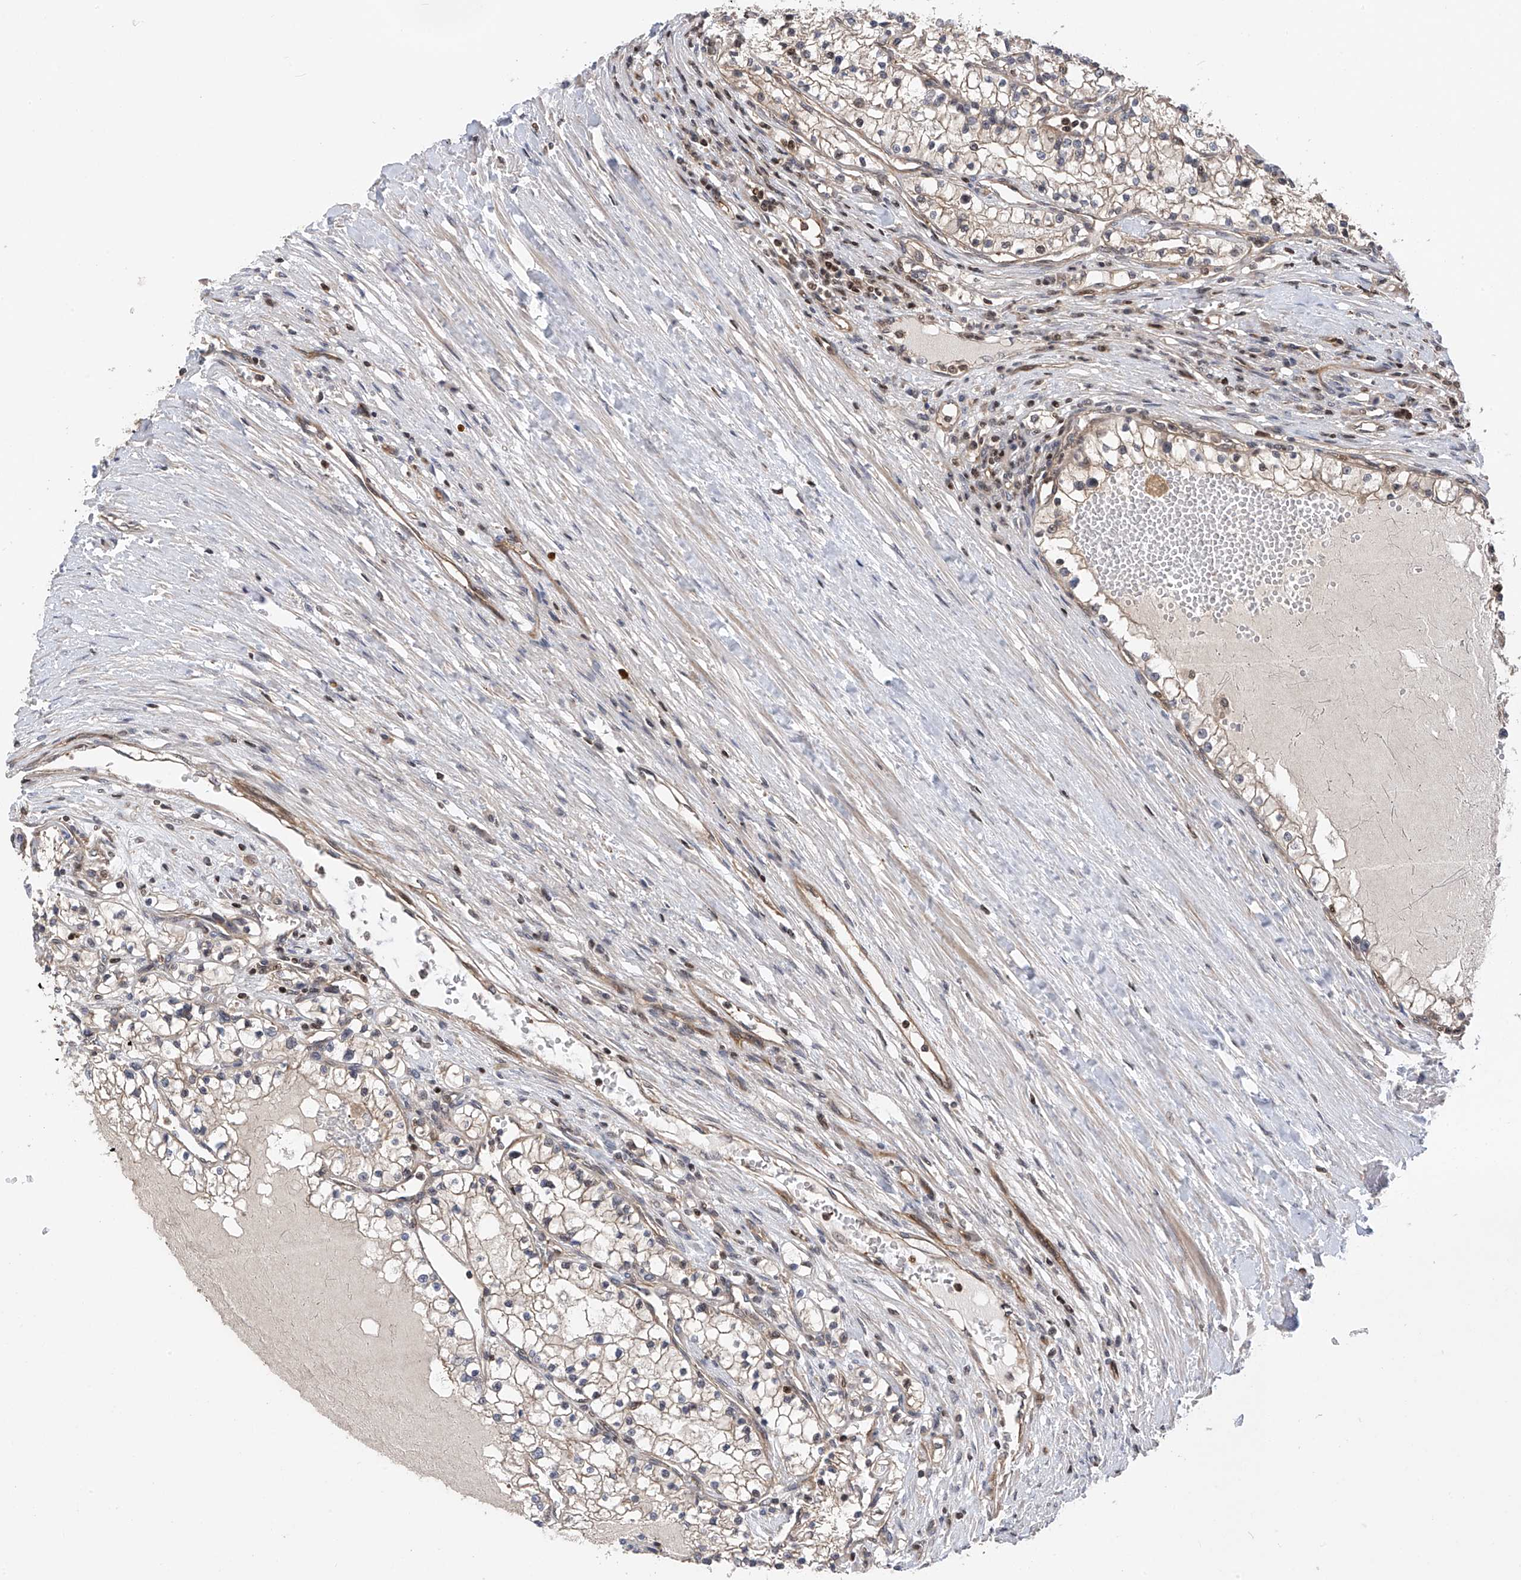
{"staining": {"intensity": "negative", "quantity": "none", "location": "none"}, "tissue": "renal cancer", "cell_type": "Tumor cells", "image_type": "cancer", "snomed": [{"axis": "morphology", "description": "Normal tissue, NOS"}, {"axis": "morphology", "description": "Adenocarcinoma, NOS"}, {"axis": "topography", "description": "Kidney"}], "caption": "Tumor cells are negative for protein expression in human renal cancer (adenocarcinoma).", "gene": "DNAJC9", "patient": {"sex": "male", "age": 68}}